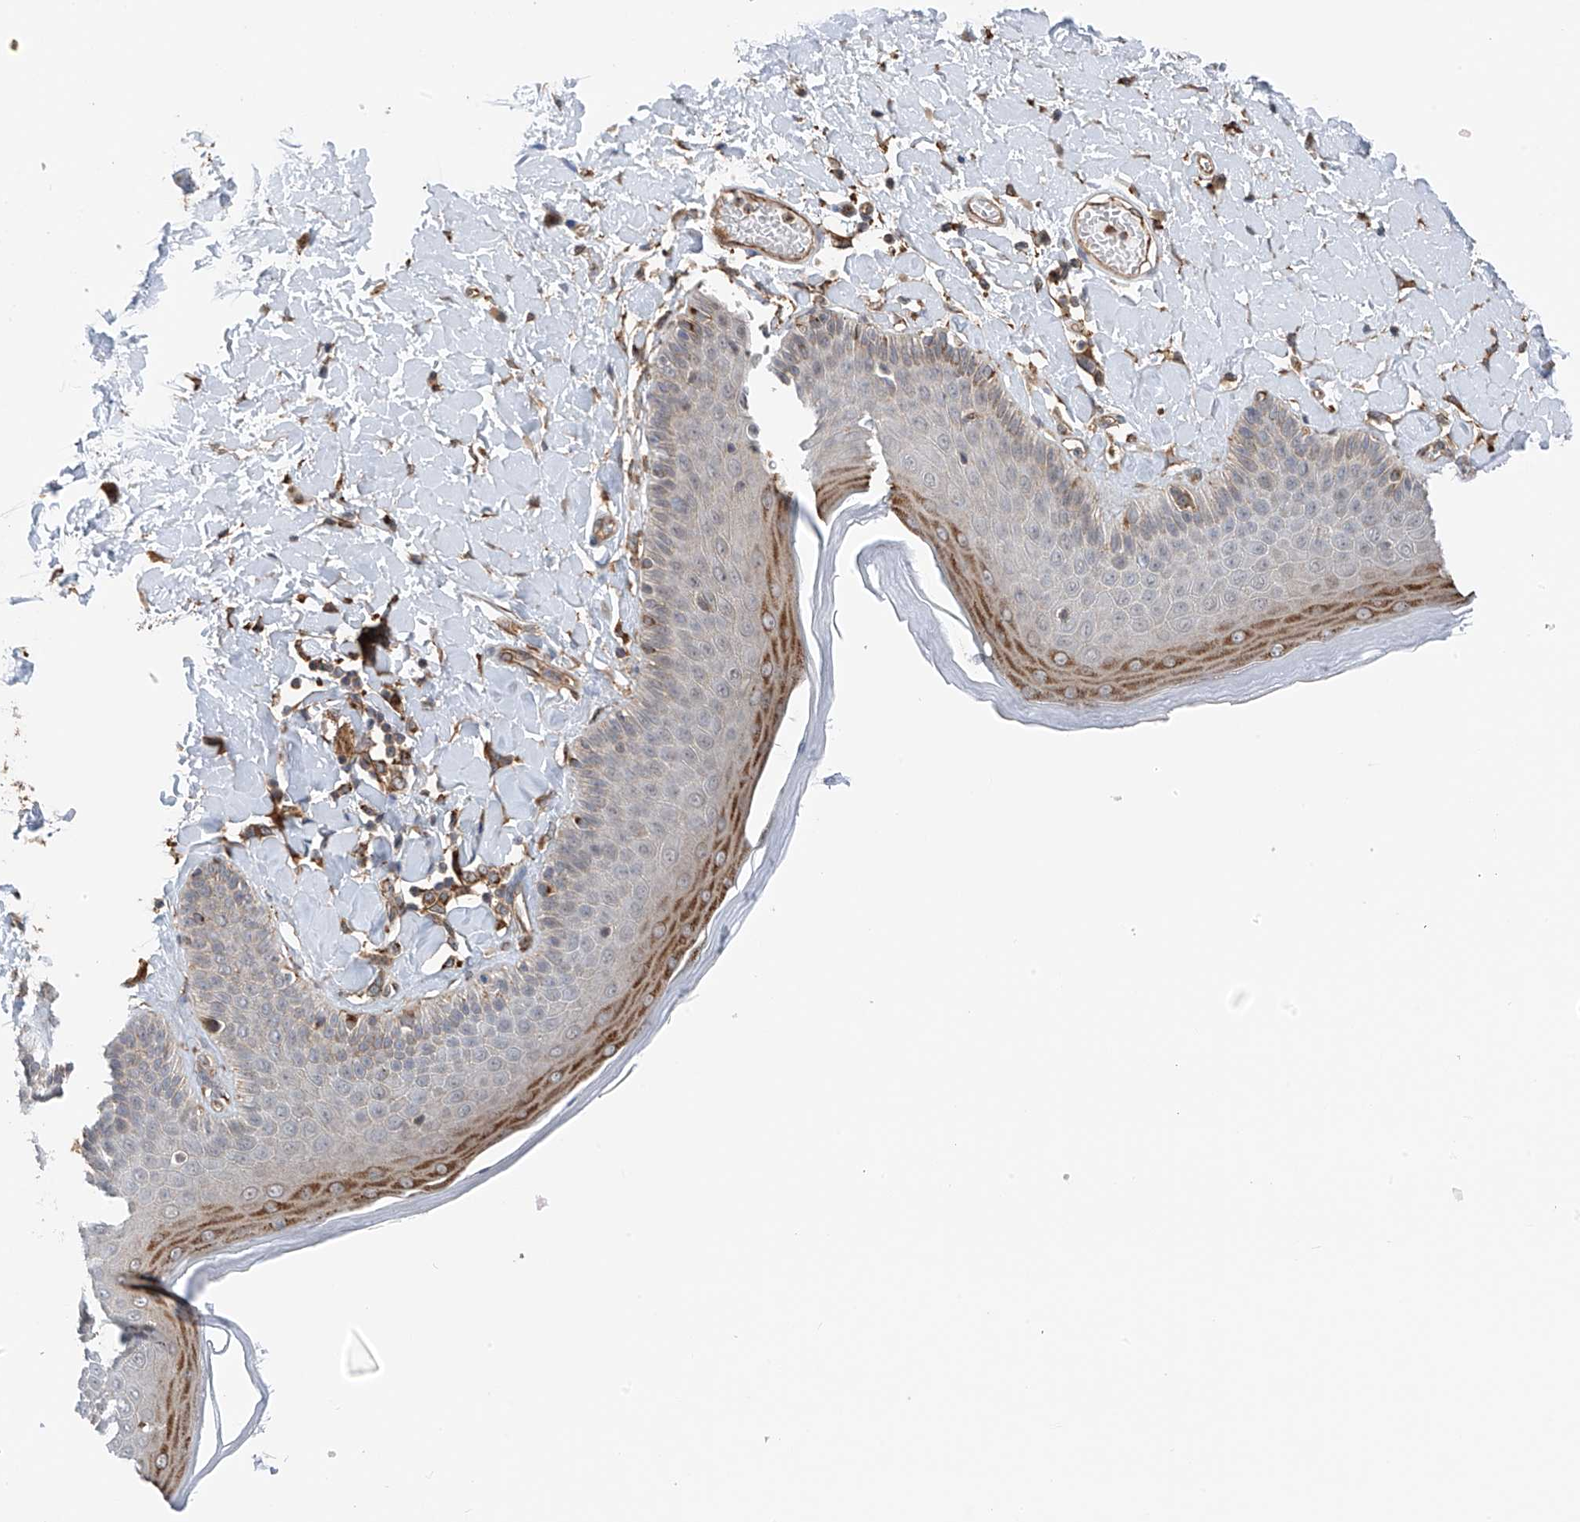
{"staining": {"intensity": "moderate", "quantity": "<25%", "location": "cytoplasmic/membranous"}, "tissue": "skin", "cell_type": "Epidermal cells", "image_type": "normal", "snomed": [{"axis": "morphology", "description": "Normal tissue, NOS"}, {"axis": "topography", "description": "Anal"}], "caption": "DAB immunohistochemical staining of benign skin shows moderate cytoplasmic/membranous protein positivity in approximately <25% of epidermal cells.", "gene": "ZNF189", "patient": {"sex": "male", "age": 69}}